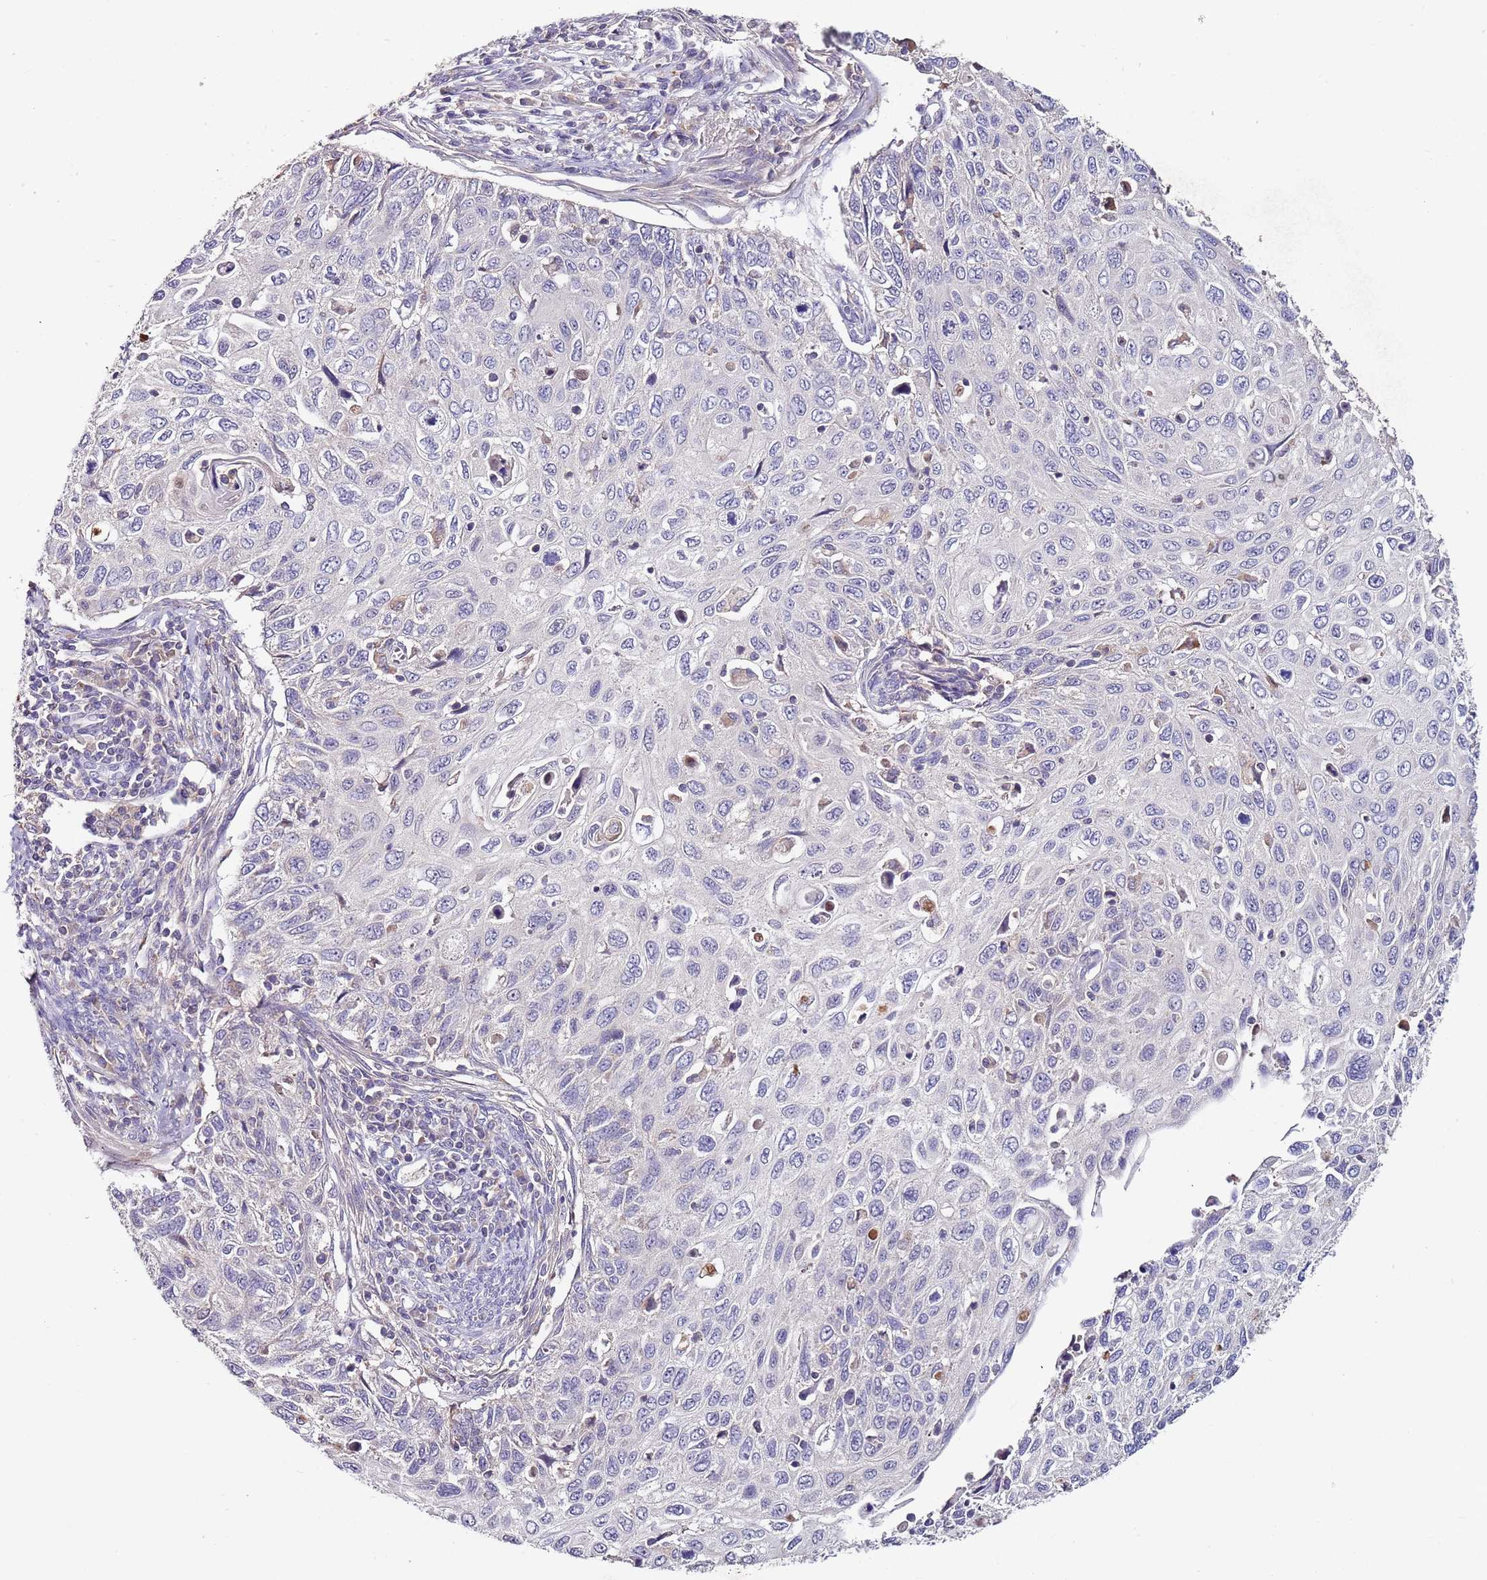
{"staining": {"intensity": "negative", "quantity": "none", "location": "none"}, "tissue": "cervical cancer", "cell_type": "Tumor cells", "image_type": "cancer", "snomed": [{"axis": "morphology", "description": "Squamous cell carcinoma, NOS"}, {"axis": "topography", "description": "Cervix"}], "caption": "IHC histopathology image of squamous cell carcinoma (cervical) stained for a protein (brown), which displays no staining in tumor cells.", "gene": "NRDE2", "patient": {"sex": "female", "age": 70}}